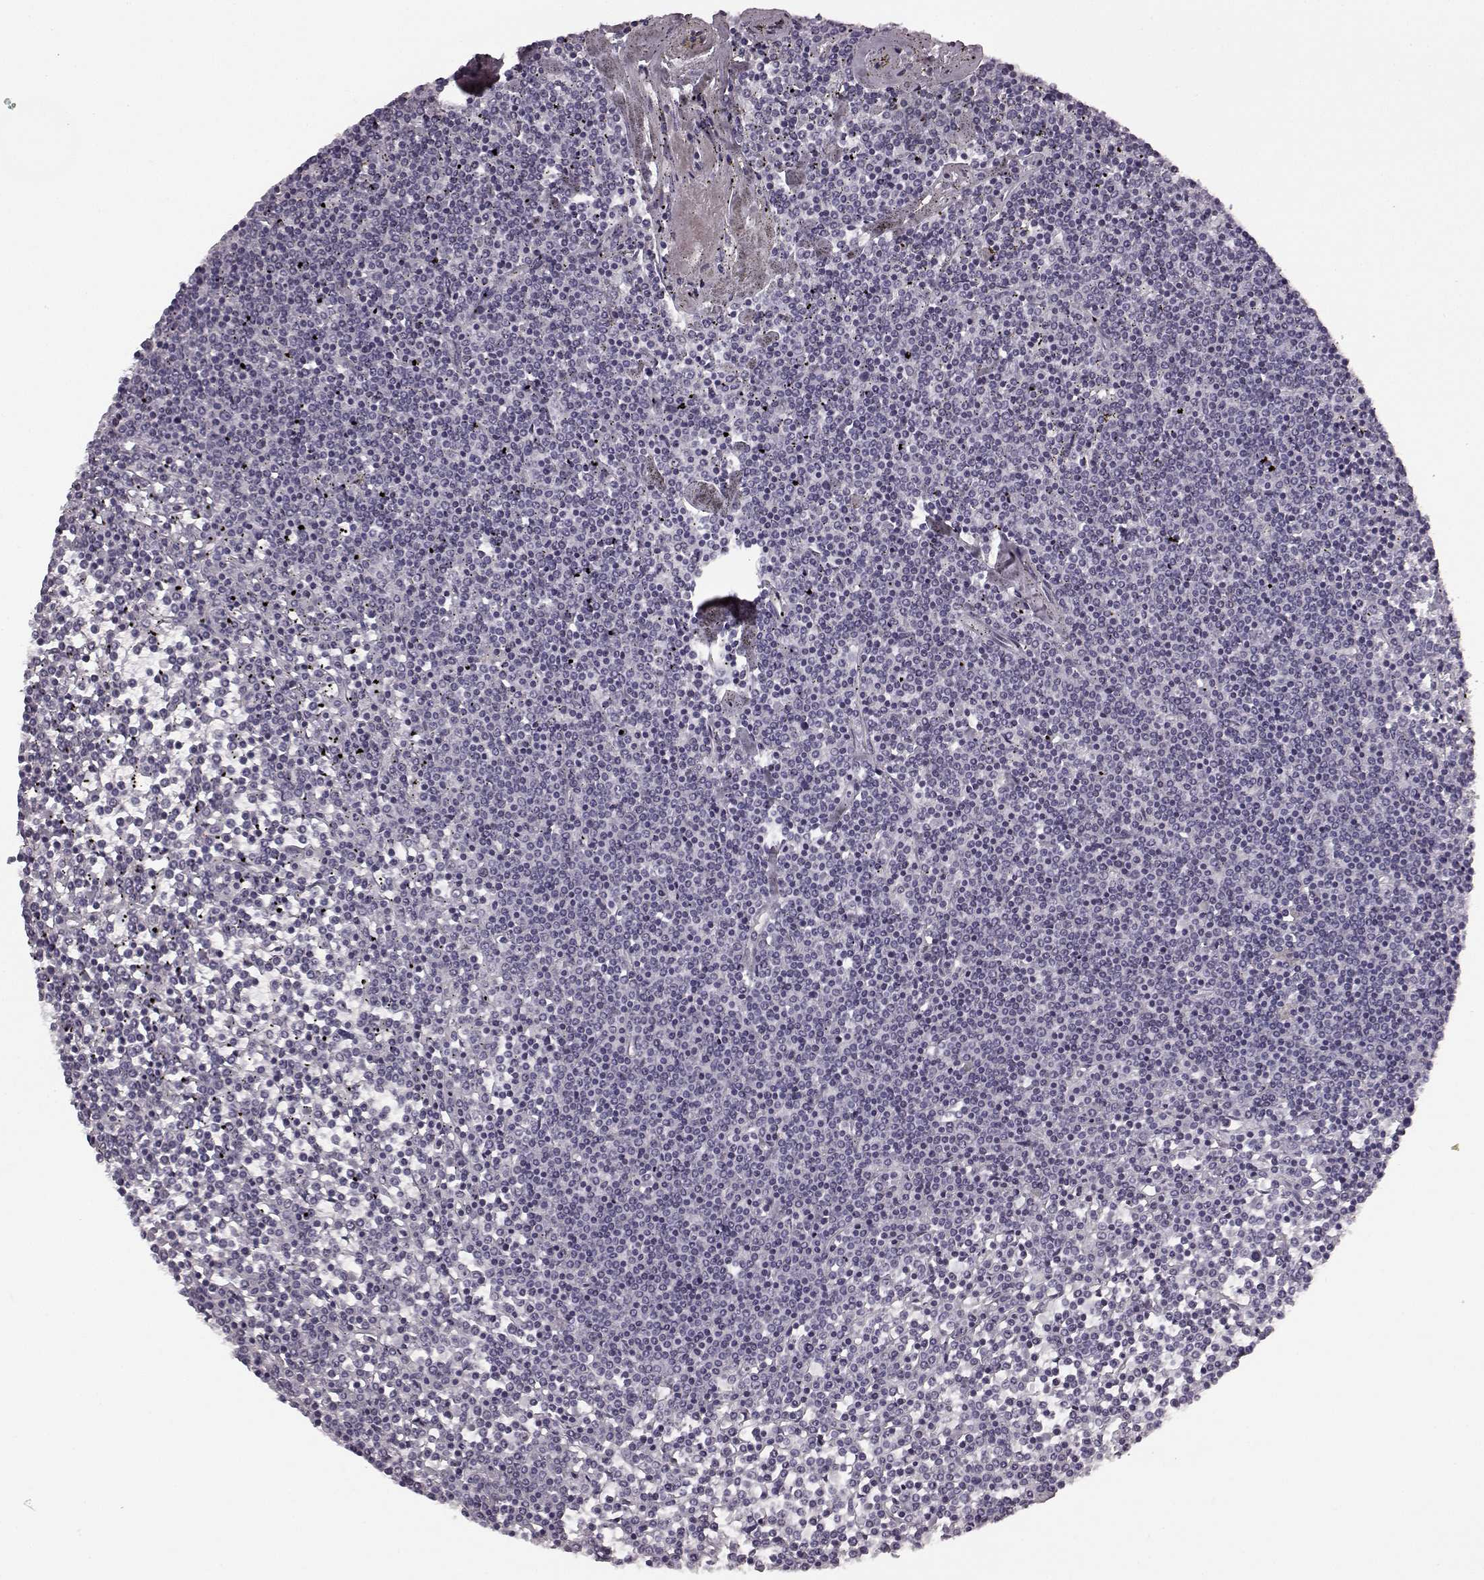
{"staining": {"intensity": "negative", "quantity": "none", "location": "none"}, "tissue": "lymphoma", "cell_type": "Tumor cells", "image_type": "cancer", "snomed": [{"axis": "morphology", "description": "Malignant lymphoma, non-Hodgkin's type, Low grade"}, {"axis": "topography", "description": "Spleen"}], "caption": "High magnification brightfield microscopy of low-grade malignant lymphoma, non-Hodgkin's type stained with DAB (3,3'-diaminobenzidine) (brown) and counterstained with hematoxylin (blue): tumor cells show no significant staining.", "gene": "SEMG2", "patient": {"sex": "female", "age": 19}}